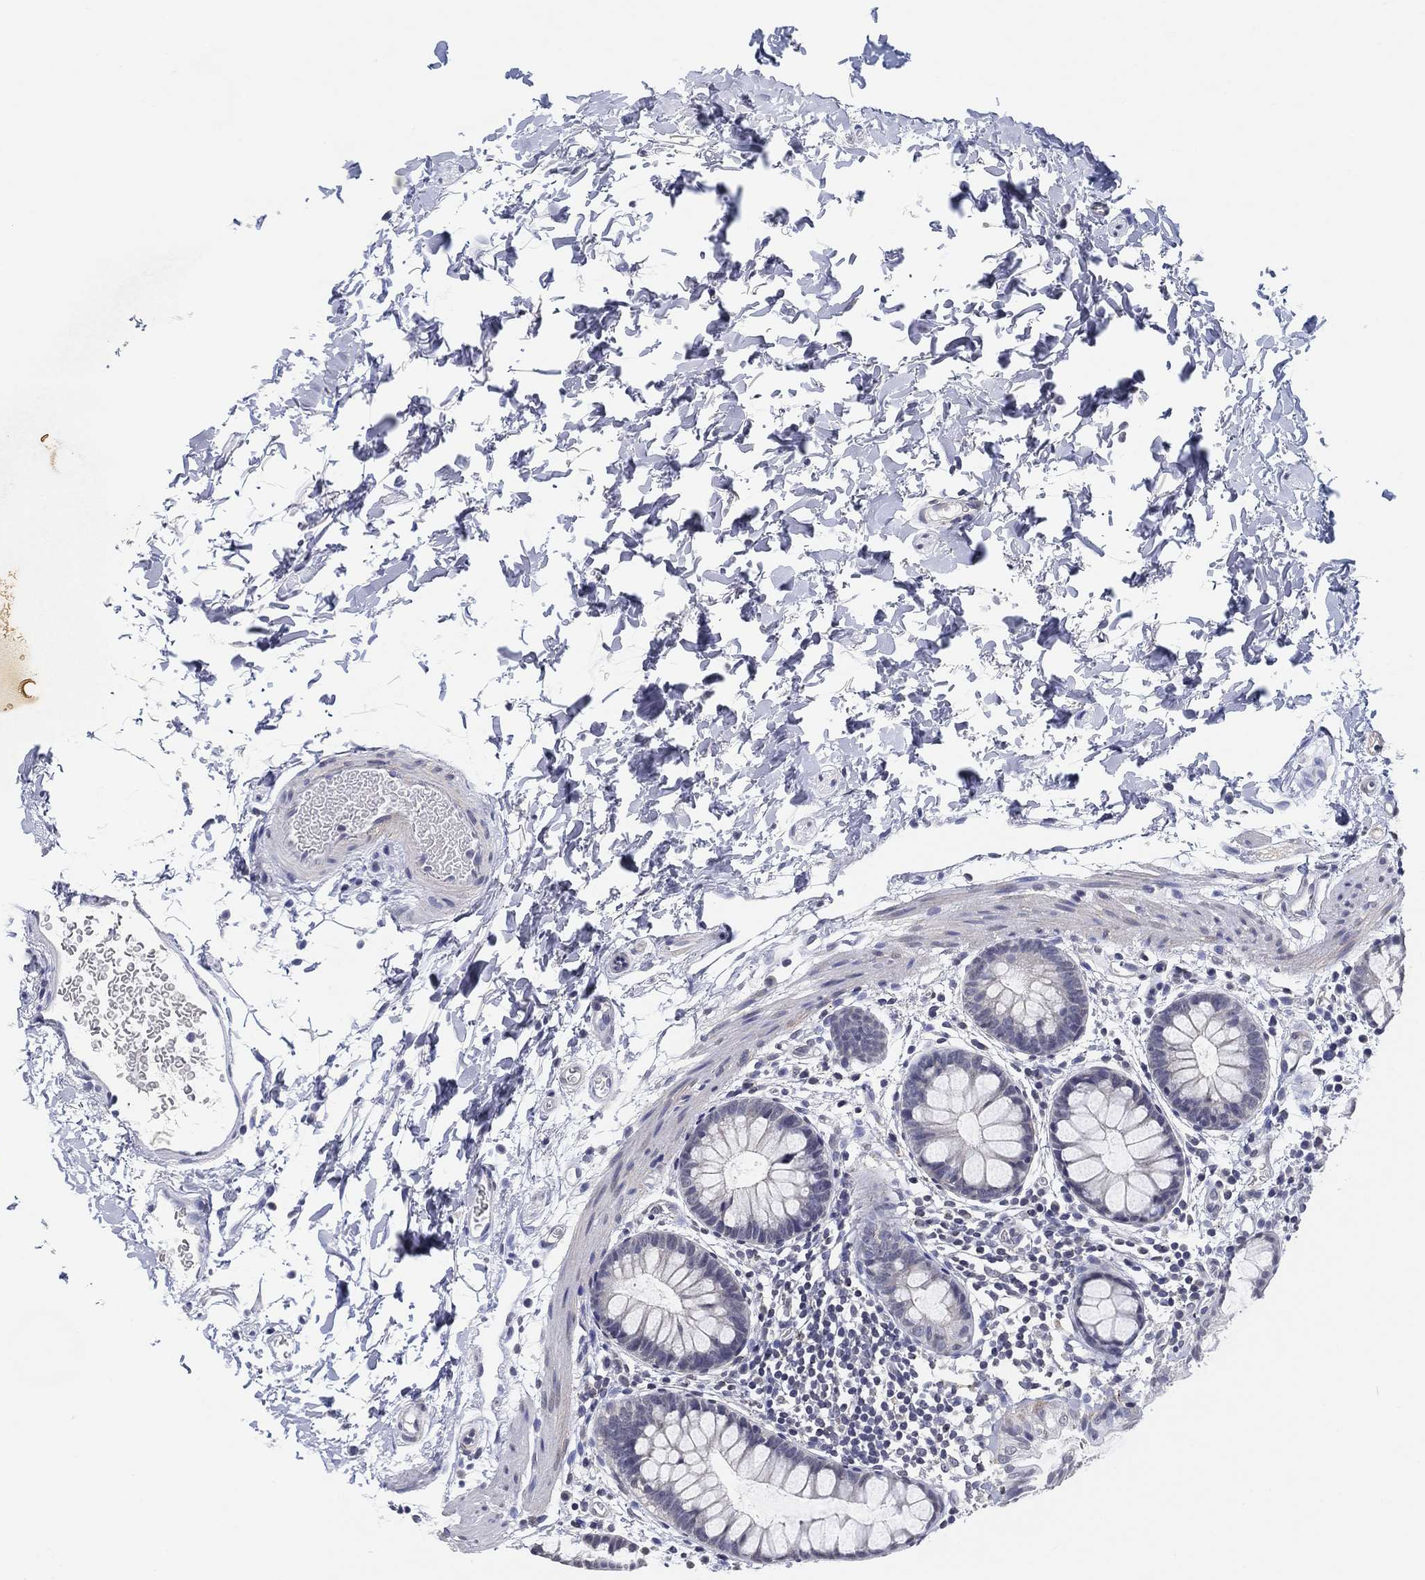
{"staining": {"intensity": "negative", "quantity": "none", "location": "none"}, "tissue": "rectum", "cell_type": "Glandular cells", "image_type": "normal", "snomed": [{"axis": "morphology", "description": "Normal tissue, NOS"}, {"axis": "topography", "description": "Rectum"}], "caption": "Immunohistochemical staining of normal rectum exhibits no significant staining in glandular cells.", "gene": "OTUB2", "patient": {"sex": "male", "age": 57}}